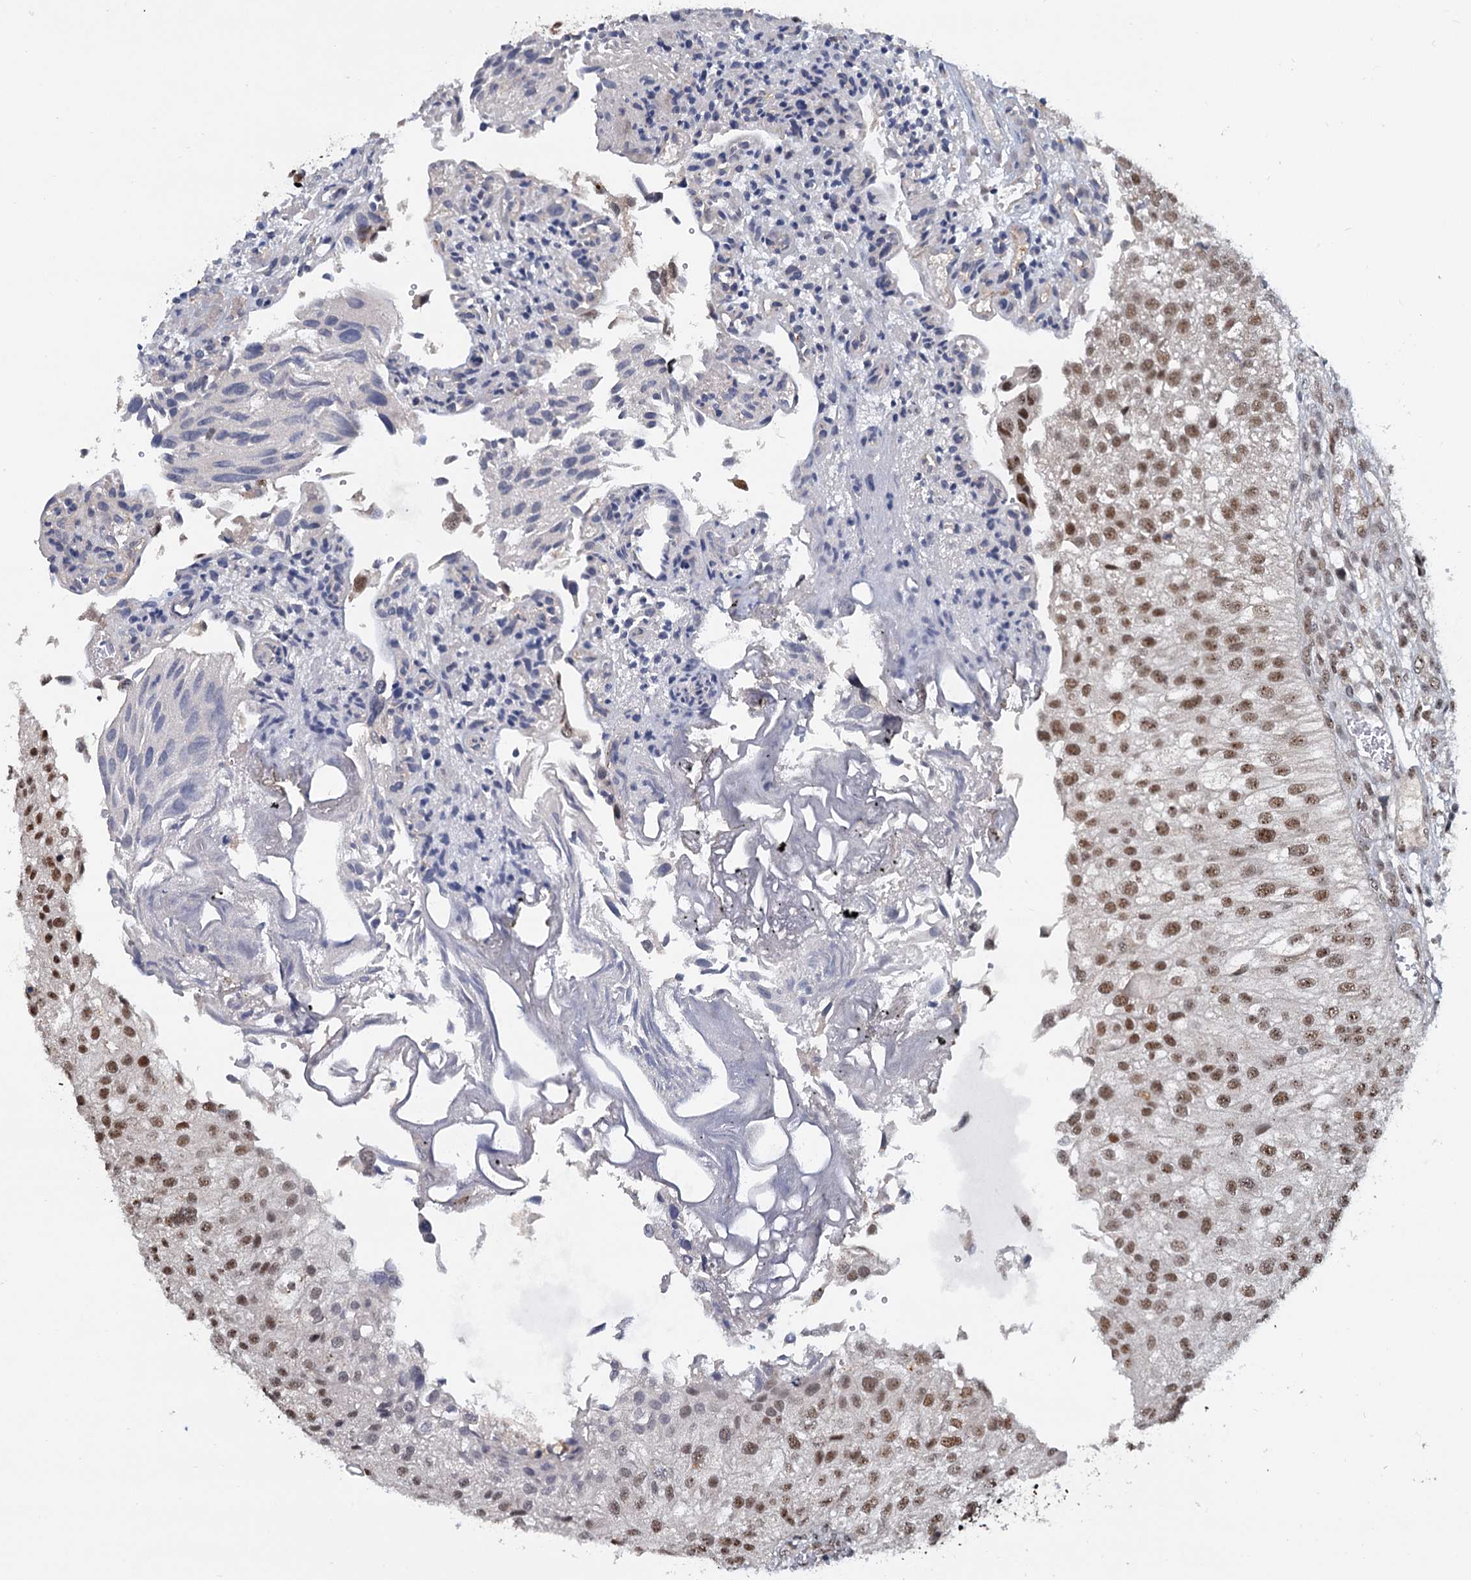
{"staining": {"intensity": "moderate", "quantity": ">75%", "location": "nuclear"}, "tissue": "urothelial cancer", "cell_type": "Tumor cells", "image_type": "cancer", "snomed": [{"axis": "morphology", "description": "Urothelial carcinoma, Low grade"}, {"axis": "topography", "description": "Urinary bladder"}], "caption": "A photomicrograph of human low-grade urothelial carcinoma stained for a protein reveals moderate nuclear brown staining in tumor cells.", "gene": "WBP4", "patient": {"sex": "female", "age": 89}}